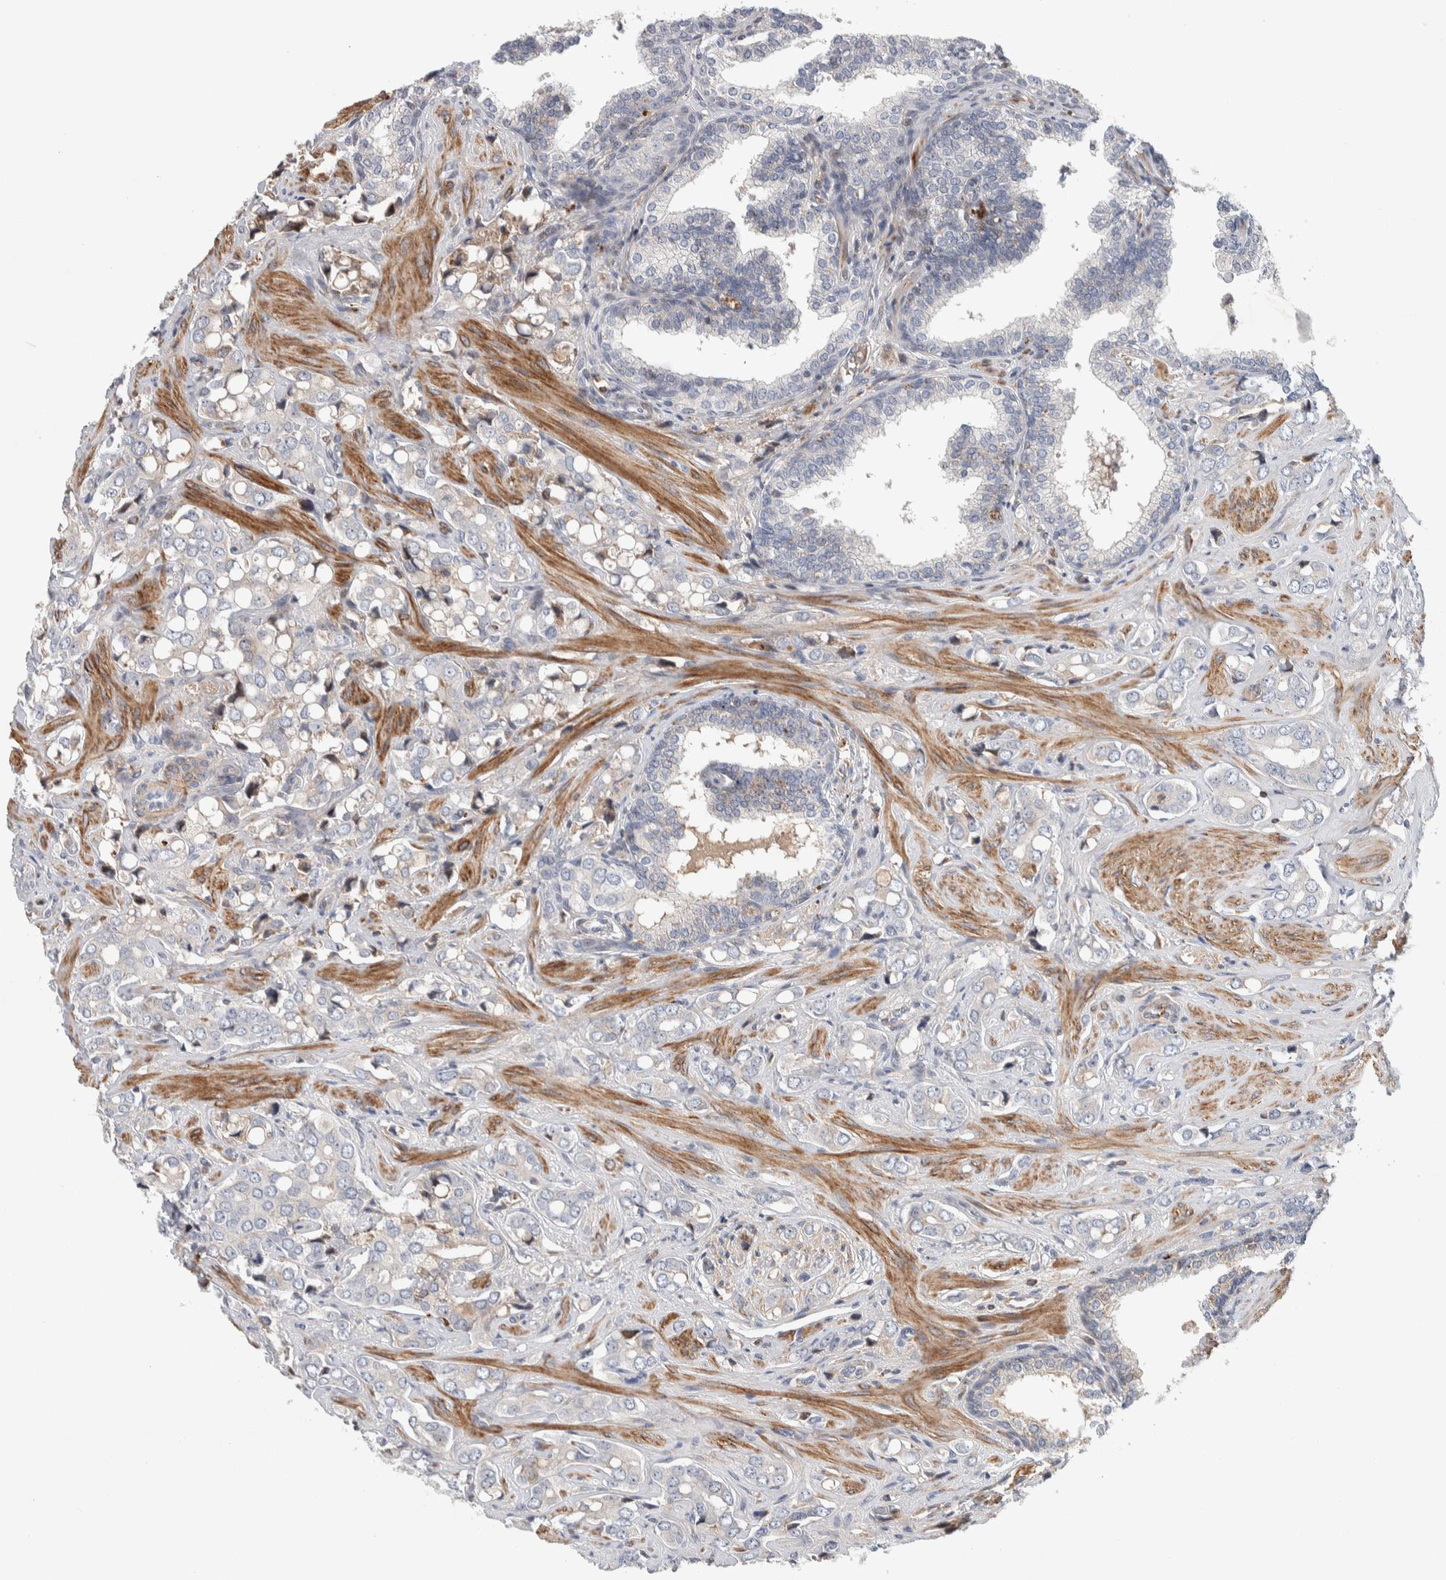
{"staining": {"intensity": "weak", "quantity": "<25%", "location": "cytoplasmic/membranous"}, "tissue": "prostate cancer", "cell_type": "Tumor cells", "image_type": "cancer", "snomed": [{"axis": "morphology", "description": "Adenocarcinoma, High grade"}, {"axis": "topography", "description": "Prostate"}], "caption": "High power microscopy micrograph of an immunohistochemistry micrograph of prostate cancer (adenocarcinoma (high-grade)), revealing no significant positivity in tumor cells.", "gene": "PSMG3", "patient": {"sex": "male", "age": 52}}